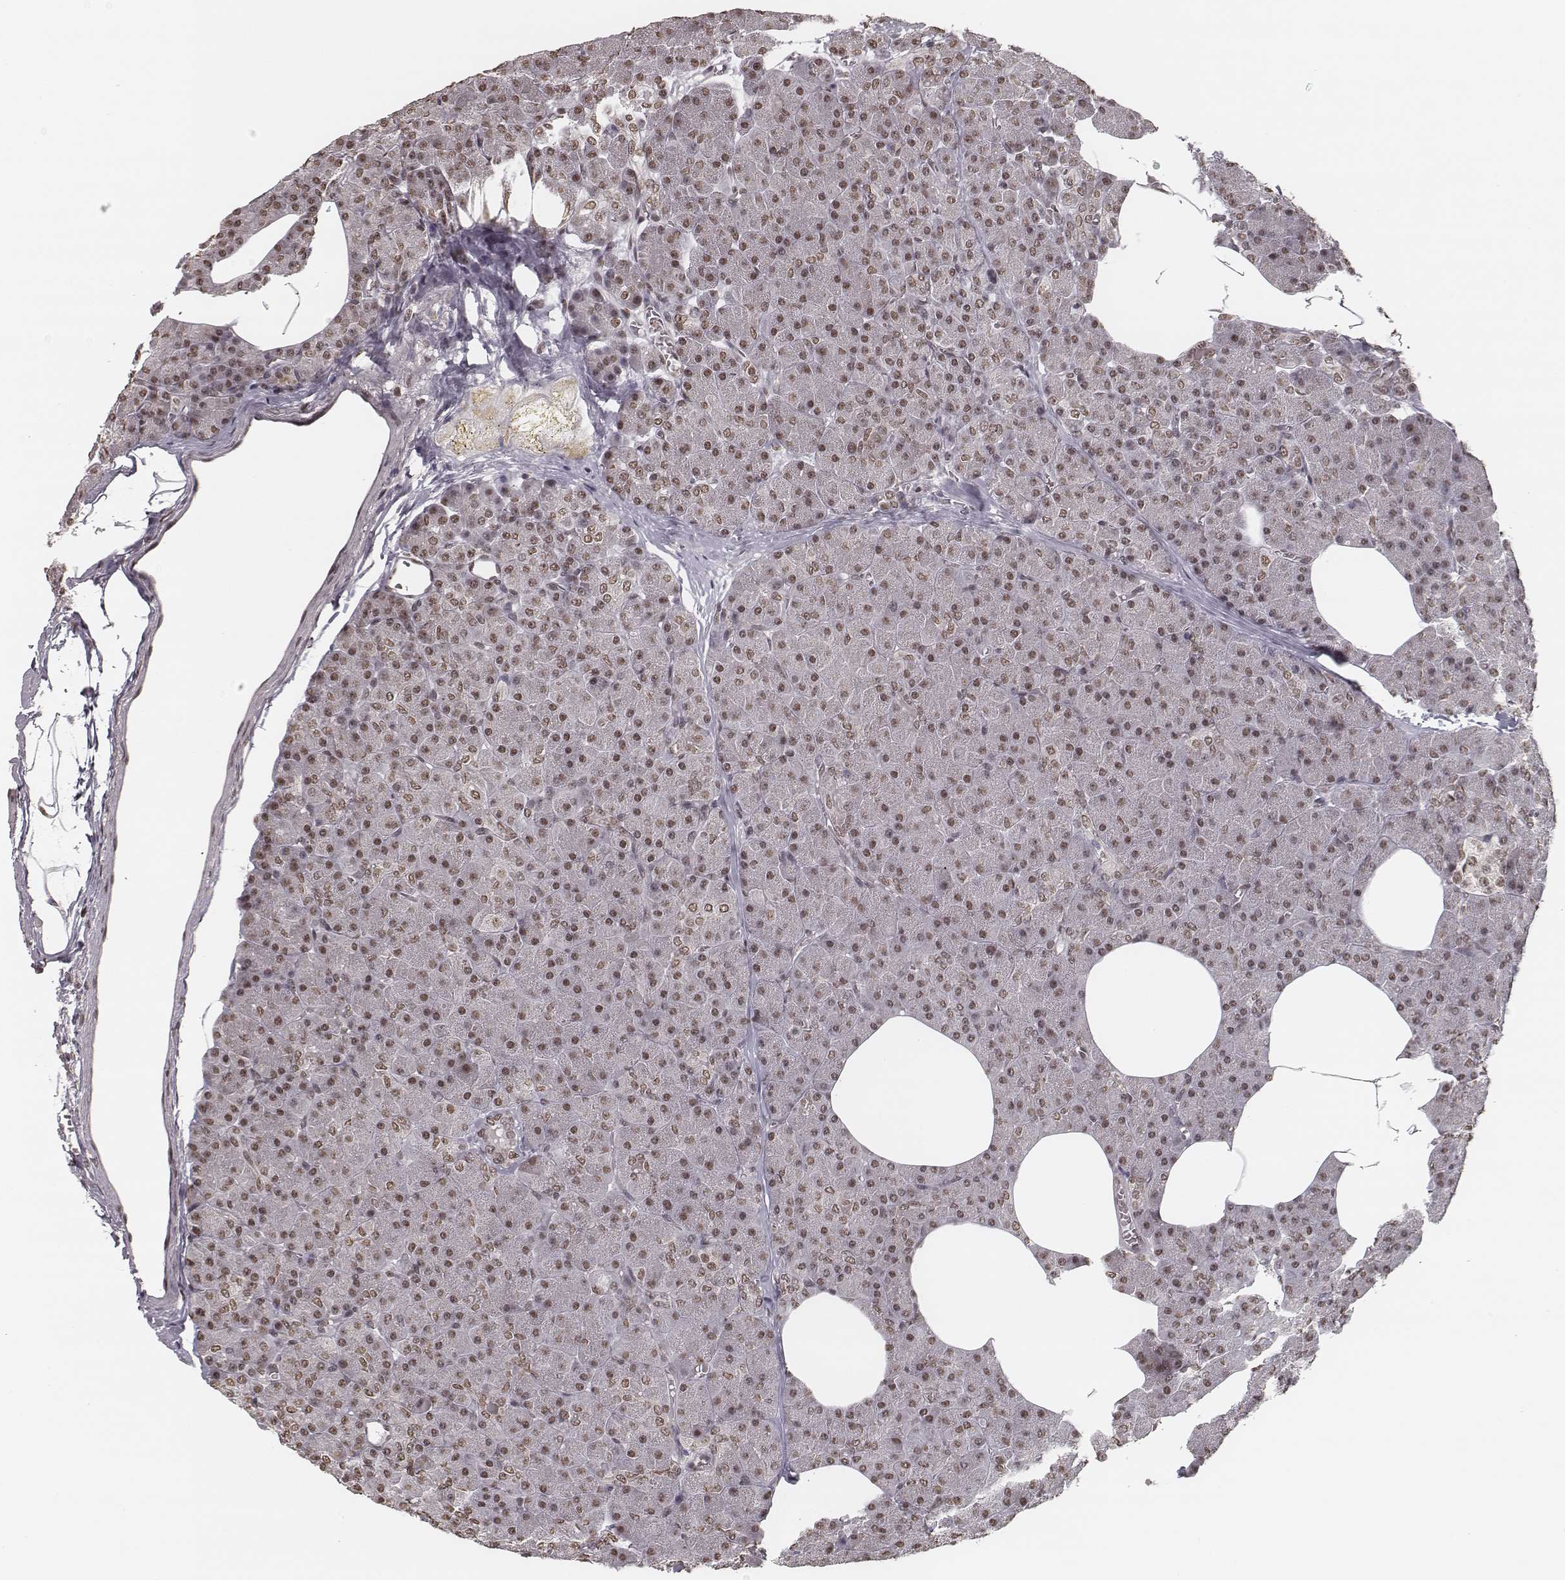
{"staining": {"intensity": "moderate", "quantity": ">75%", "location": "nuclear"}, "tissue": "pancreas", "cell_type": "Exocrine glandular cells", "image_type": "normal", "snomed": [{"axis": "morphology", "description": "Normal tissue, NOS"}, {"axis": "topography", "description": "Pancreas"}], "caption": "Protein analysis of unremarkable pancreas displays moderate nuclear staining in approximately >75% of exocrine glandular cells. (DAB = brown stain, brightfield microscopy at high magnification).", "gene": "HMGA2", "patient": {"sex": "female", "age": 45}}